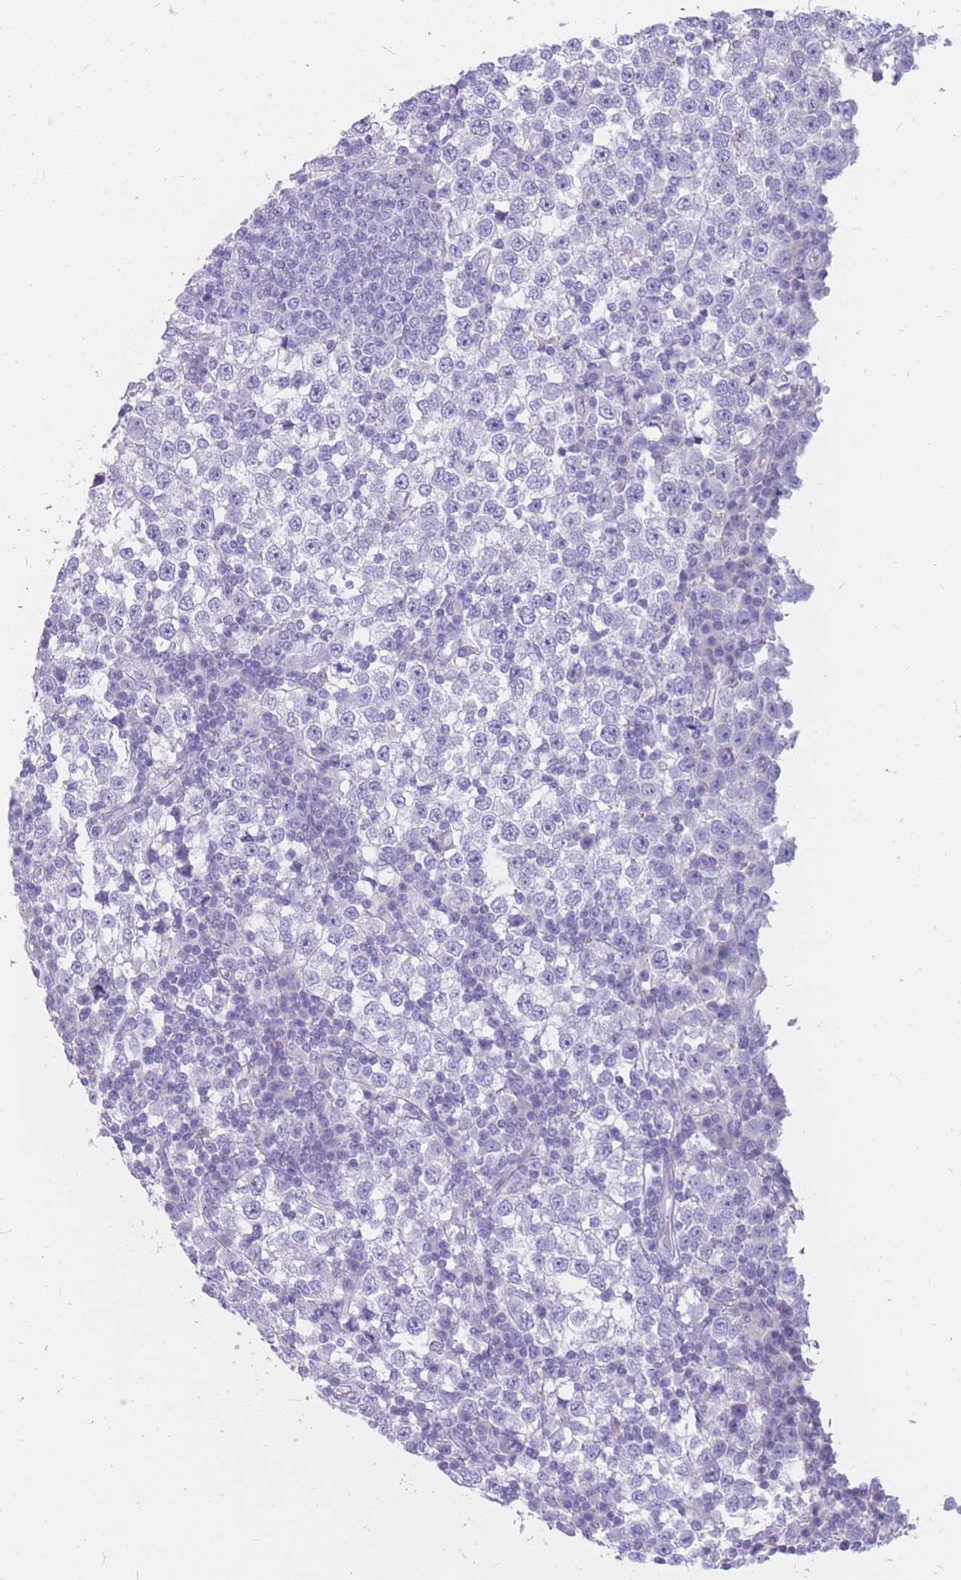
{"staining": {"intensity": "negative", "quantity": "none", "location": "none"}, "tissue": "testis cancer", "cell_type": "Tumor cells", "image_type": "cancer", "snomed": [{"axis": "morphology", "description": "Seminoma, NOS"}, {"axis": "topography", "description": "Testis"}], "caption": "Image shows no protein expression in tumor cells of seminoma (testis) tissue.", "gene": "TPSAB1", "patient": {"sex": "male", "age": 65}}